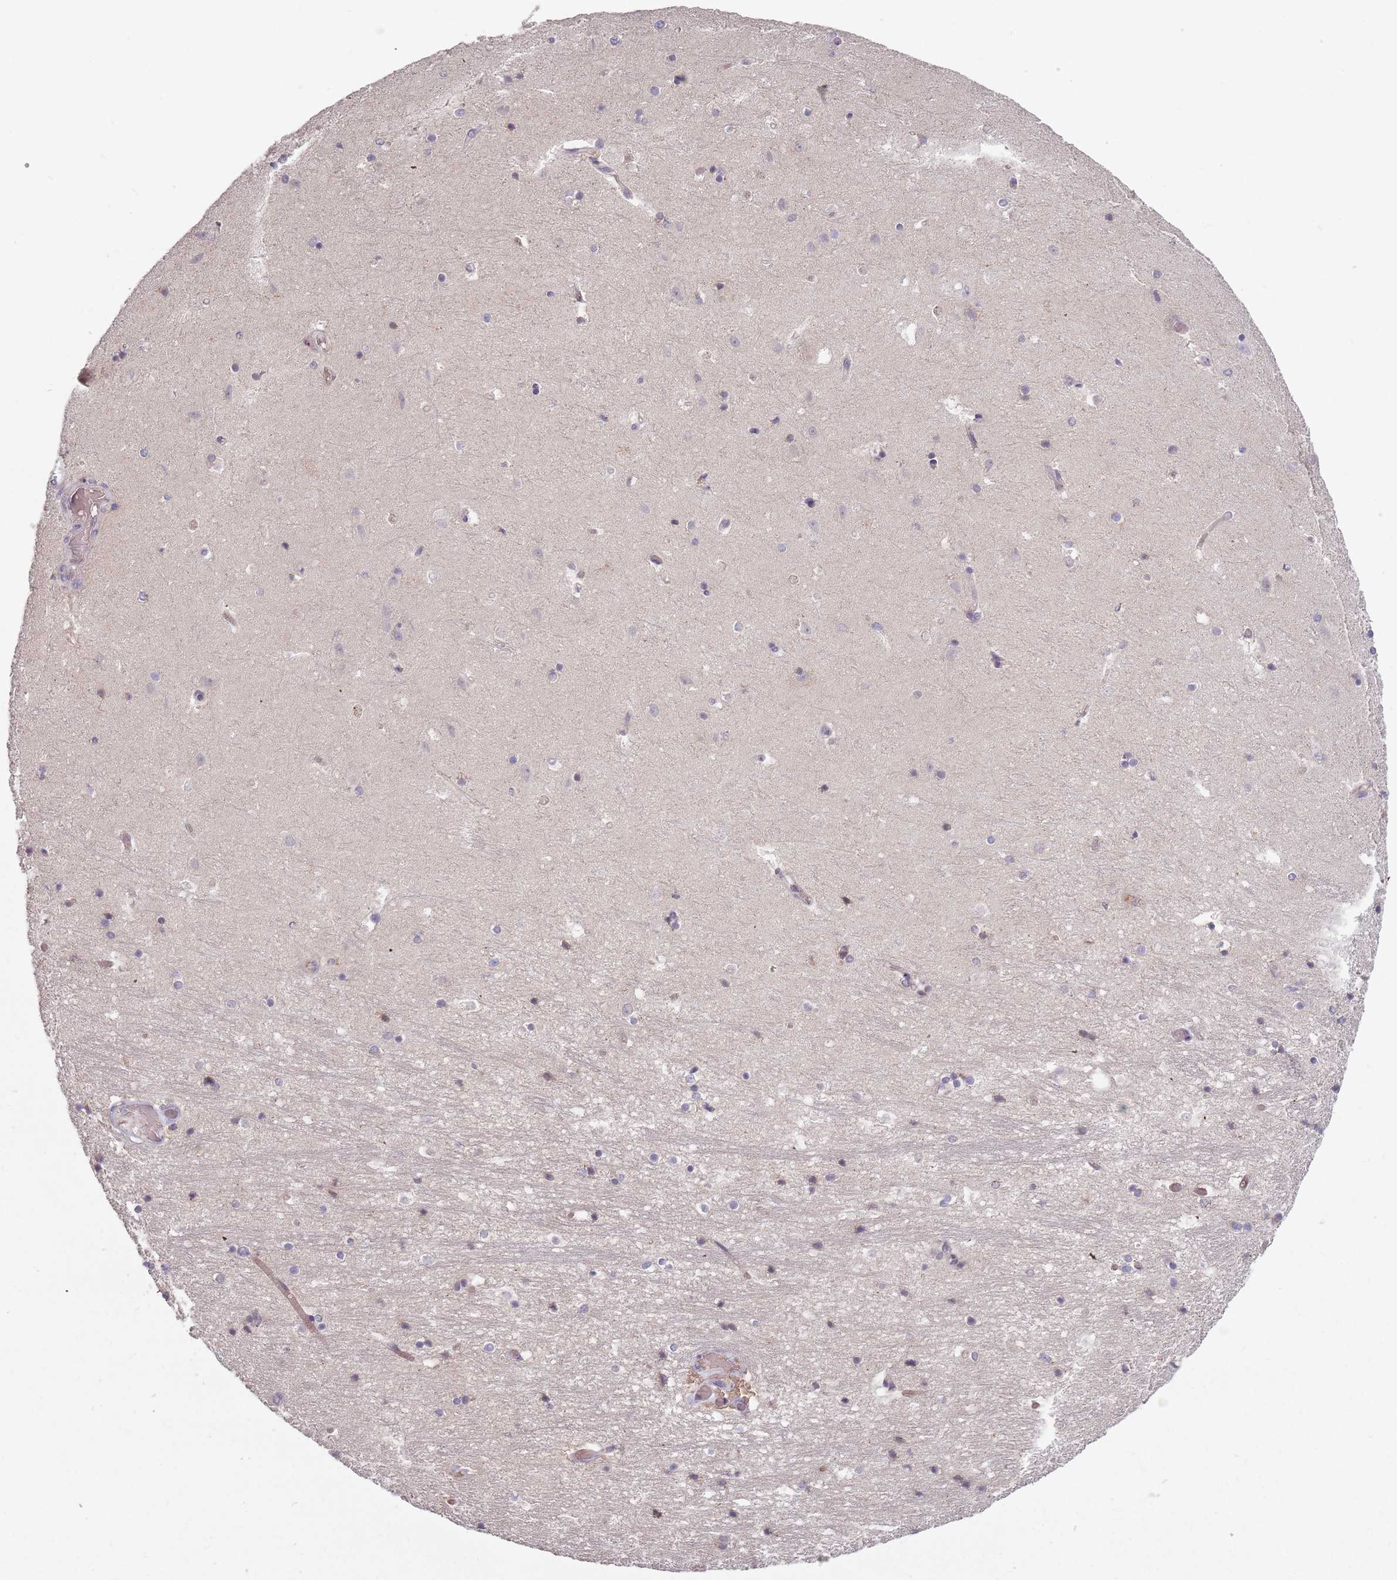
{"staining": {"intensity": "weak", "quantity": "<25%", "location": "cytoplasmic/membranous"}, "tissue": "hippocampus", "cell_type": "Glial cells", "image_type": "normal", "snomed": [{"axis": "morphology", "description": "Normal tissue, NOS"}, {"axis": "topography", "description": "Hippocampus"}], "caption": "Micrograph shows no protein positivity in glial cells of normal hippocampus.", "gene": "ASB13", "patient": {"sex": "female", "age": 52}}